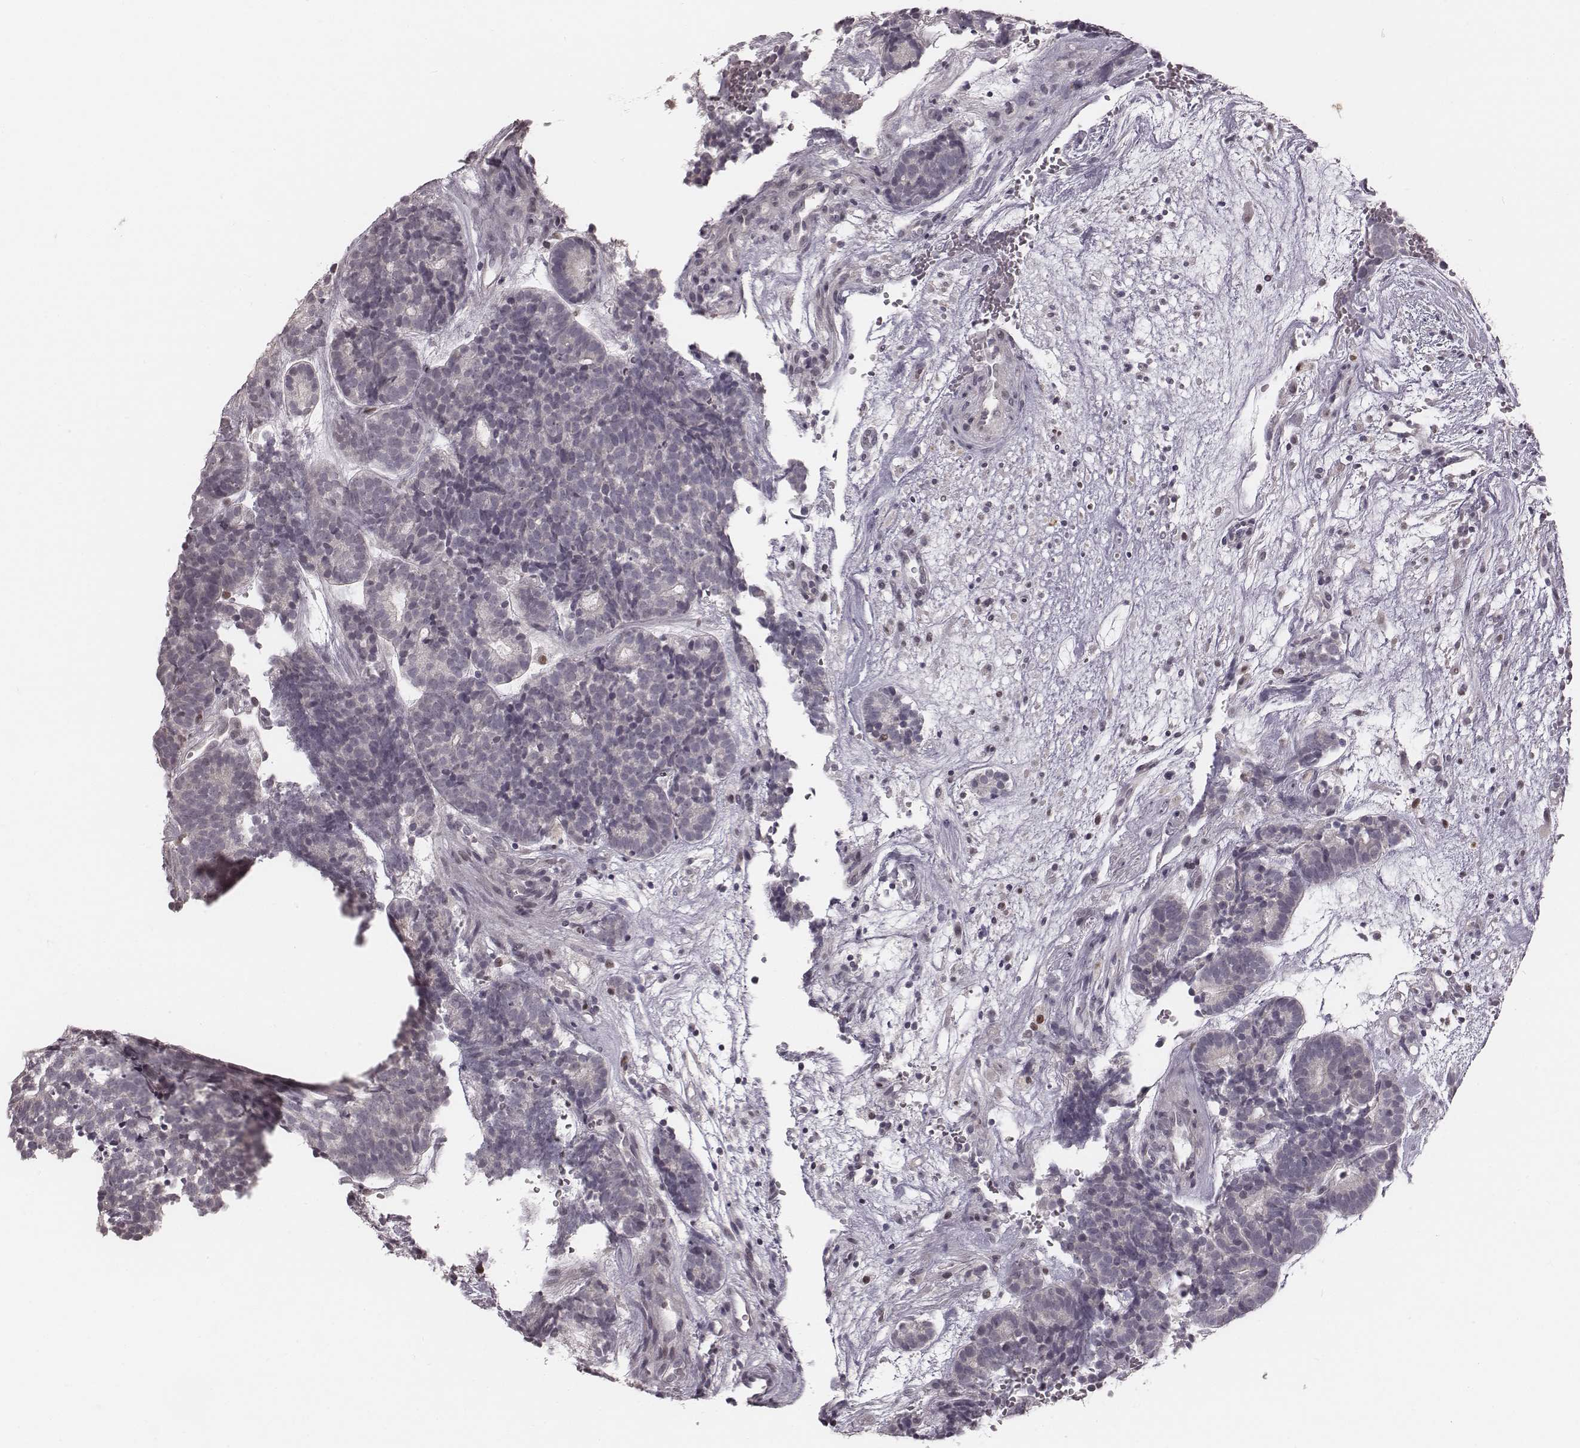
{"staining": {"intensity": "negative", "quantity": "none", "location": "none"}, "tissue": "head and neck cancer", "cell_type": "Tumor cells", "image_type": "cancer", "snomed": [{"axis": "morphology", "description": "Adenocarcinoma, NOS"}, {"axis": "topography", "description": "Head-Neck"}], "caption": "Tumor cells show no significant staining in head and neck cancer (adenocarcinoma). Brightfield microscopy of immunohistochemistry (IHC) stained with DAB (brown) and hematoxylin (blue), captured at high magnification.", "gene": "IQCG", "patient": {"sex": "female", "age": 81}}